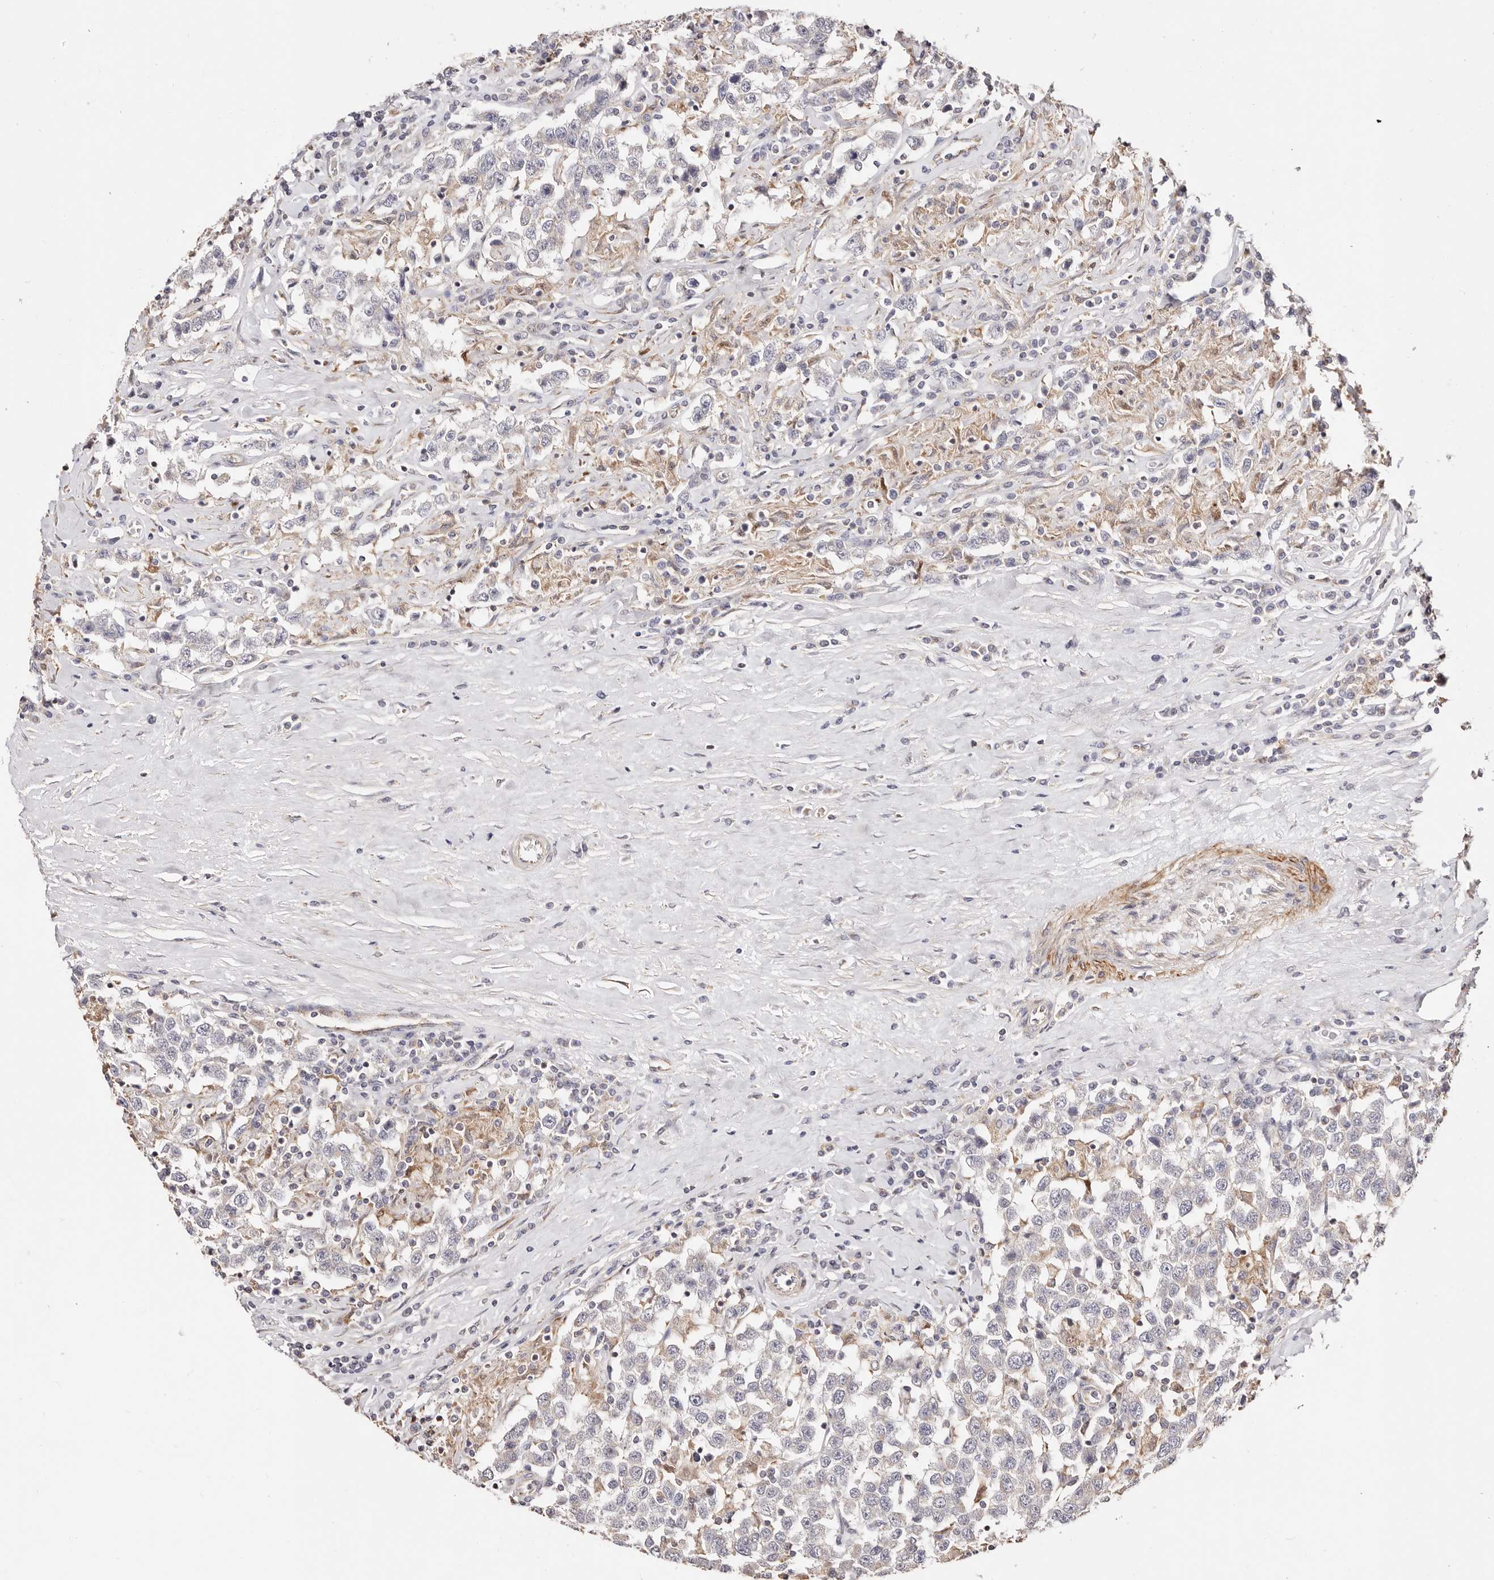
{"staining": {"intensity": "negative", "quantity": "none", "location": "none"}, "tissue": "testis cancer", "cell_type": "Tumor cells", "image_type": "cancer", "snomed": [{"axis": "morphology", "description": "Seminoma, NOS"}, {"axis": "topography", "description": "Testis"}], "caption": "A histopathology image of seminoma (testis) stained for a protein reveals no brown staining in tumor cells. (DAB (3,3'-diaminobenzidine) immunohistochemistry with hematoxylin counter stain).", "gene": "MAPK1", "patient": {"sex": "male", "age": 41}}